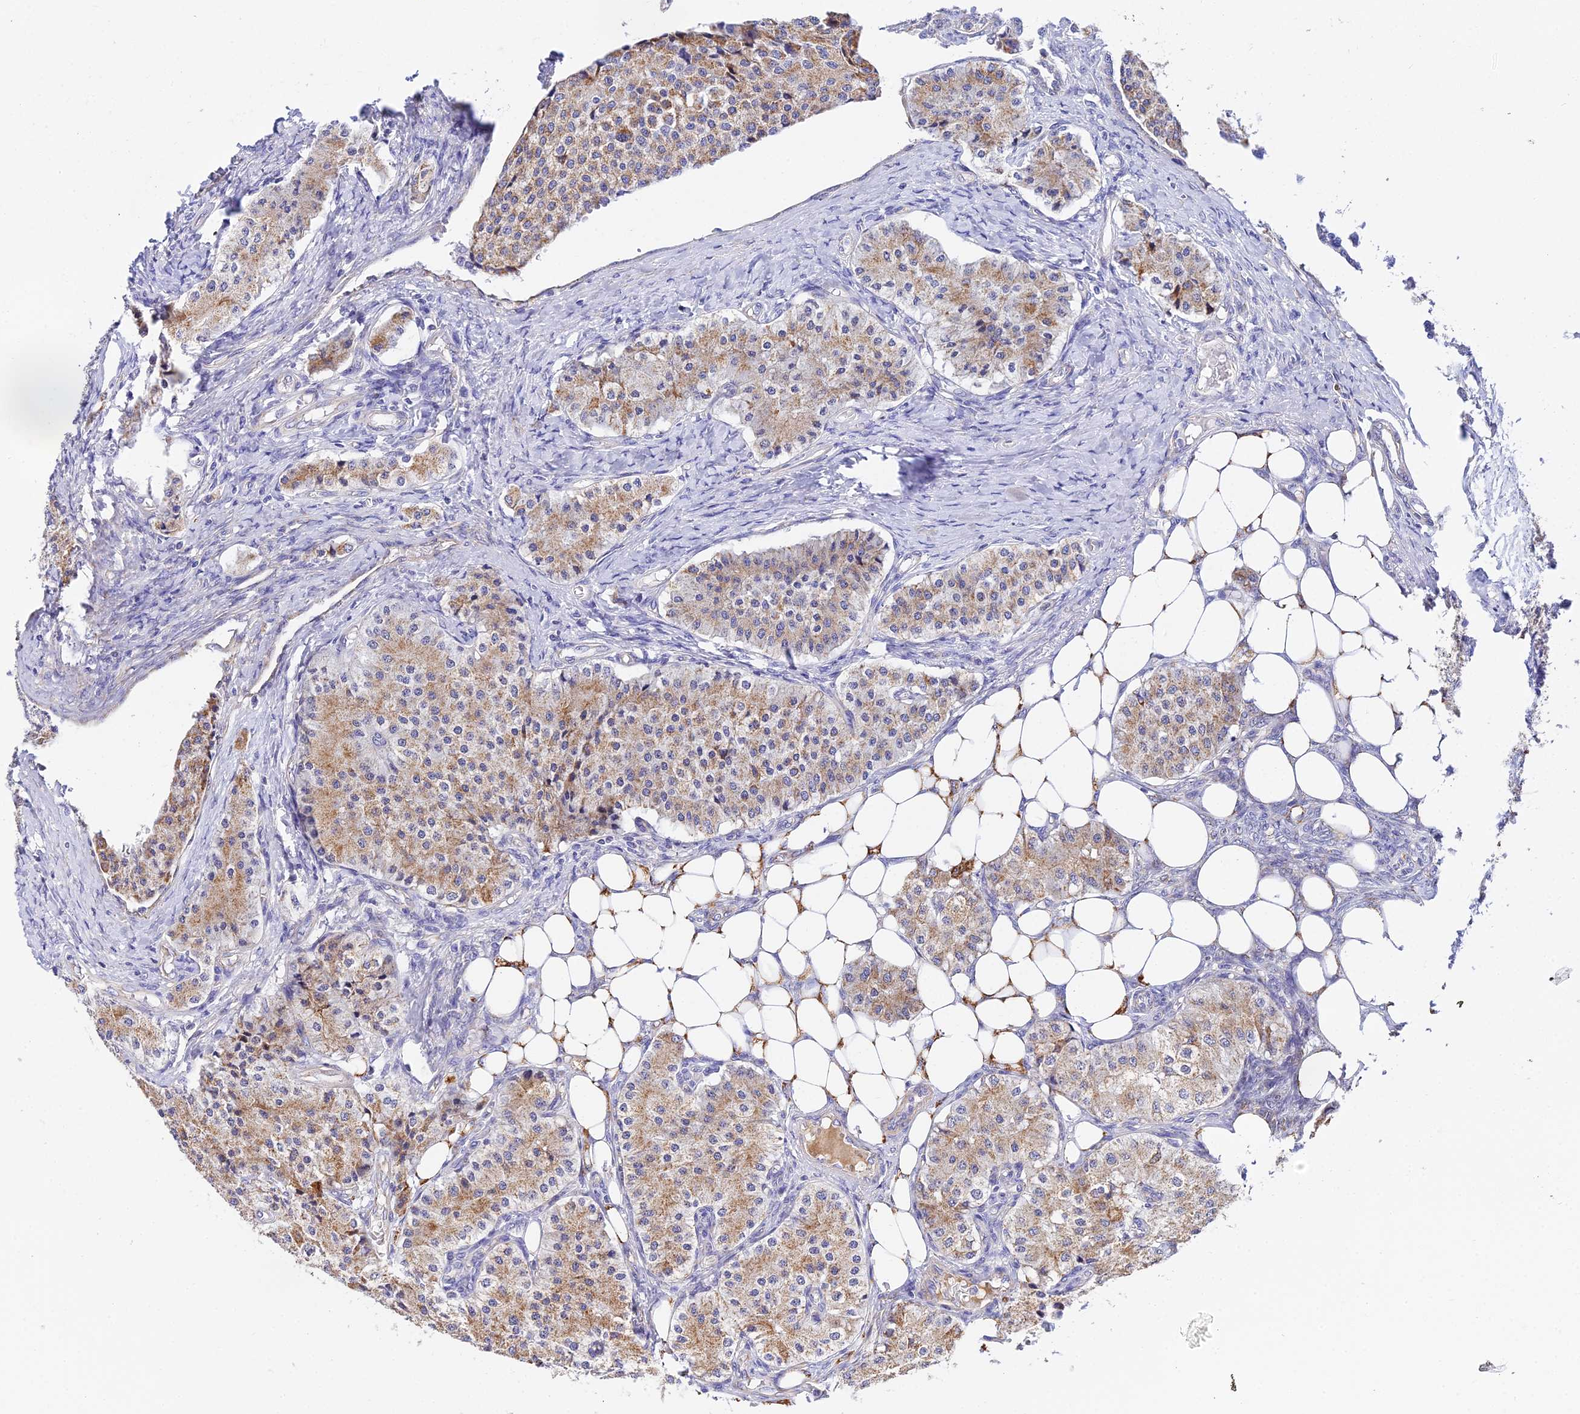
{"staining": {"intensity": "moderate", "quantity": ">75%", "location": "cytoplasmic/membranous"}, "tissue": "carcinoid", "cell_type": "Tumor cells", "image_type": "cancer", "snomed": [{"axis": "morphology", "description": "Carcinoid, malignant, NOS"}, {"axis": "topography", "description": "Colon"}], "caption": "Immunohistochemical staining of human carcinoid (malignant) demonstrates moderate cytoplasmic/membranous protein expression in about >75% of tumor cells.", "gene": "ACOT2", "patient": {"sex": "female", "age": 52}}